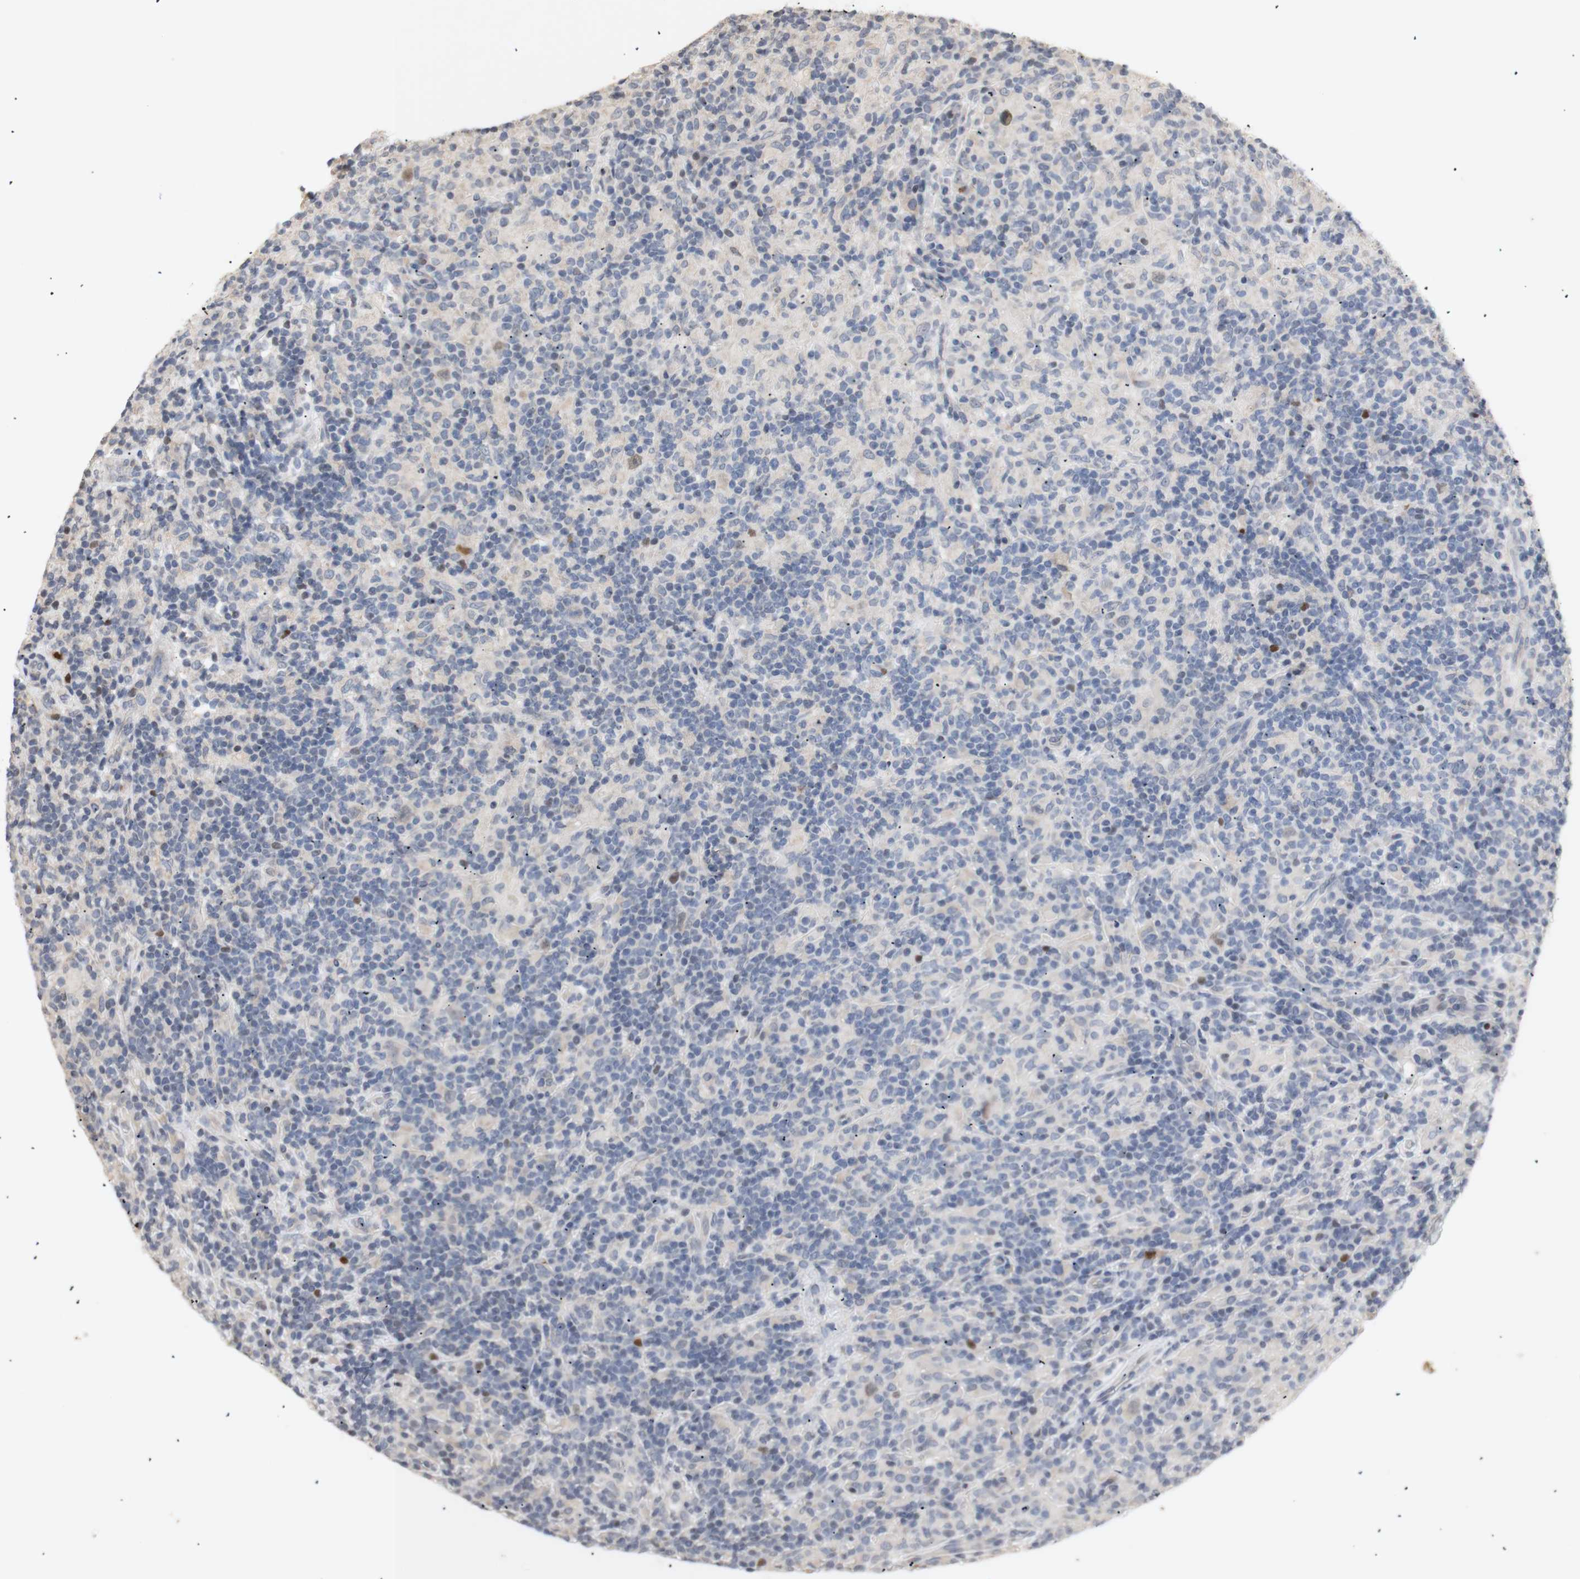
{"staining": {"intensity": "negative", "quantity": "none", "location": "none"}, "tissue": "lymphoma", "cell_type": "Tumor cells", "image_type": "cancer", "snomed": [{"axis": "morphology", "description": "Hodgkin's disease, NOS"}, {"axis": "topography", "description": "Lymph node"}], "caption": "Tumor cells show no significant protein staining in Hodgkin's disease. (DAB (3,3'-diaminobenzidine) immunohistochemistry, high magnification).", "gene": "FOSB", "patient": {"sex": "male", "age": 70}}